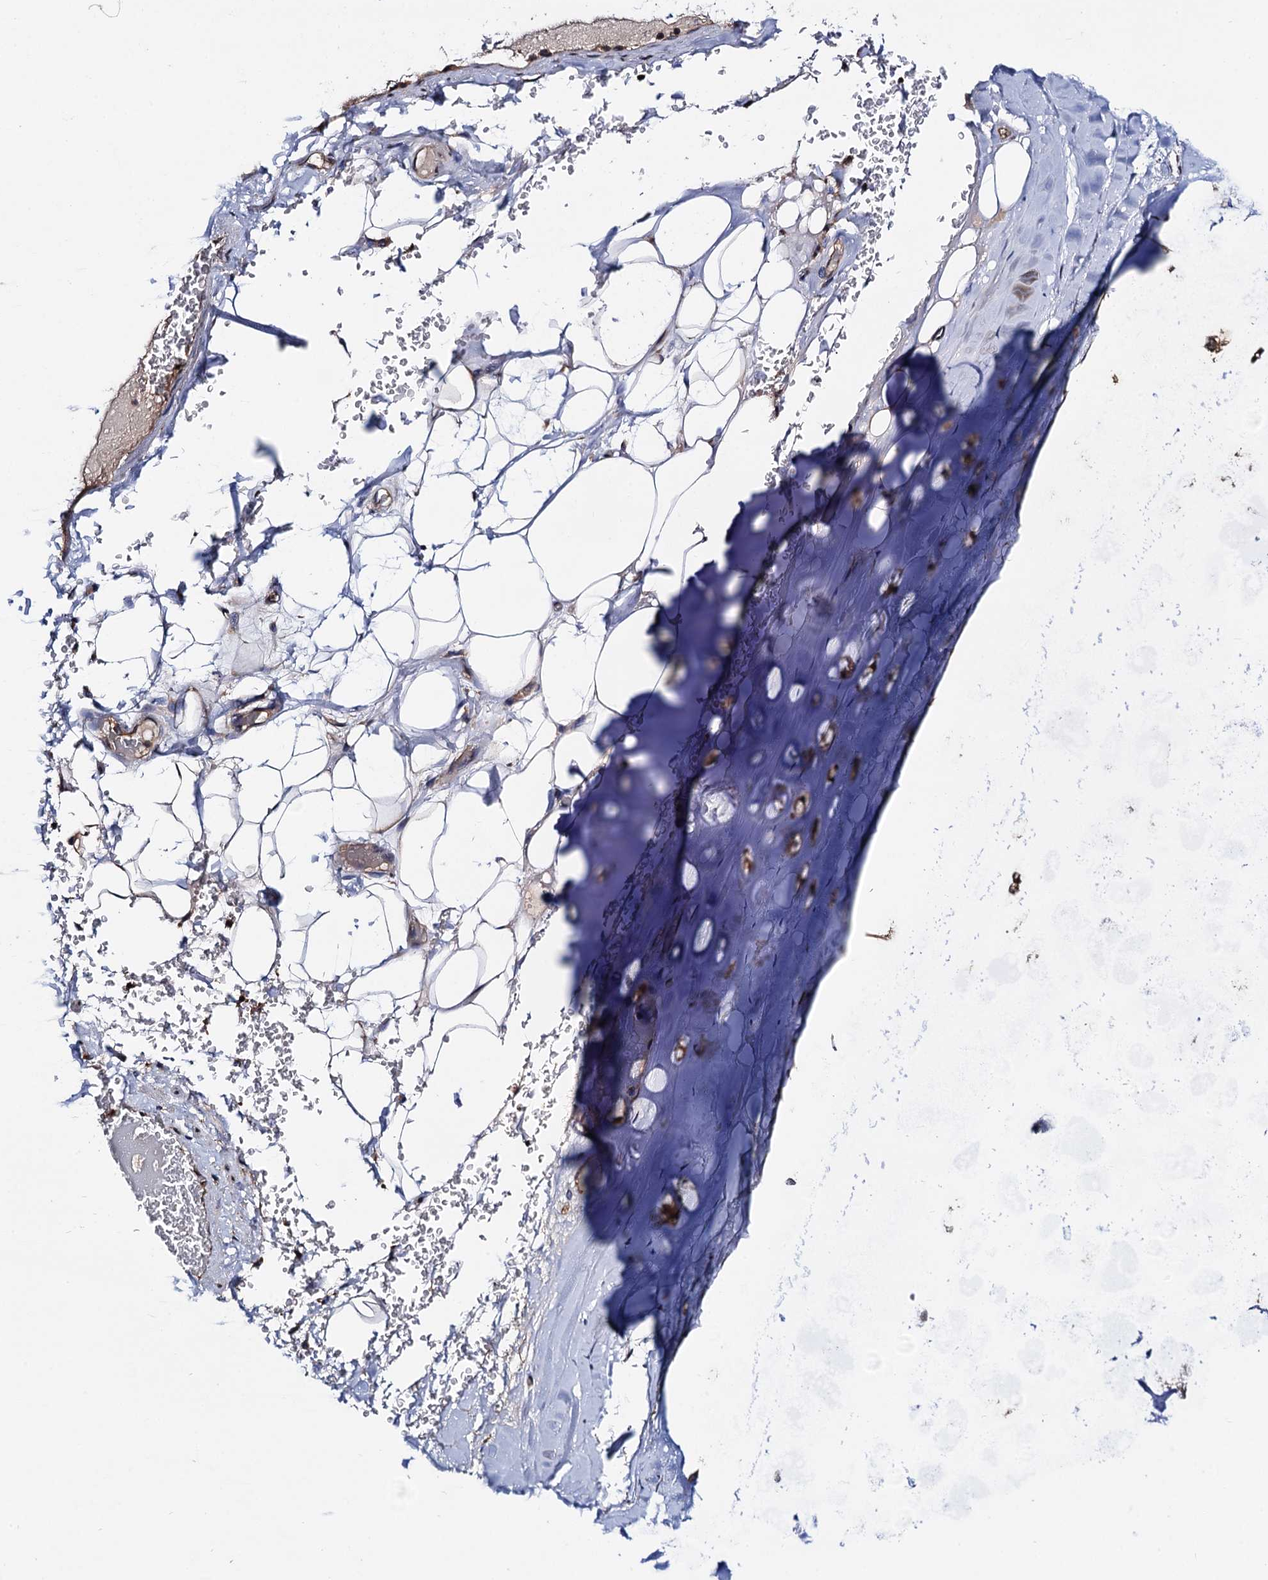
{"staining": {"intensity": "negative", "quantity": "none", "location": "none"}, "tissue": "adipose tissue", "cell_type": "Adipocytes", "image_type": "normal", "snomed": [{"axis": "morphology", "description": "Normal tissue, NOS"}, {"axis": "topography", "description": "Bronchus"}], "caption": "IHC histopathology image of benign human adipose tissue stained for a protein (brown), which exhibits no positivity in adipocytes. (DAB (3,3'-diaminobenzidine) immunohistochemistry with hematoxylin counter stain).", "gene": "PTCD3", "patient": {"sex": "male", "age": 66}}